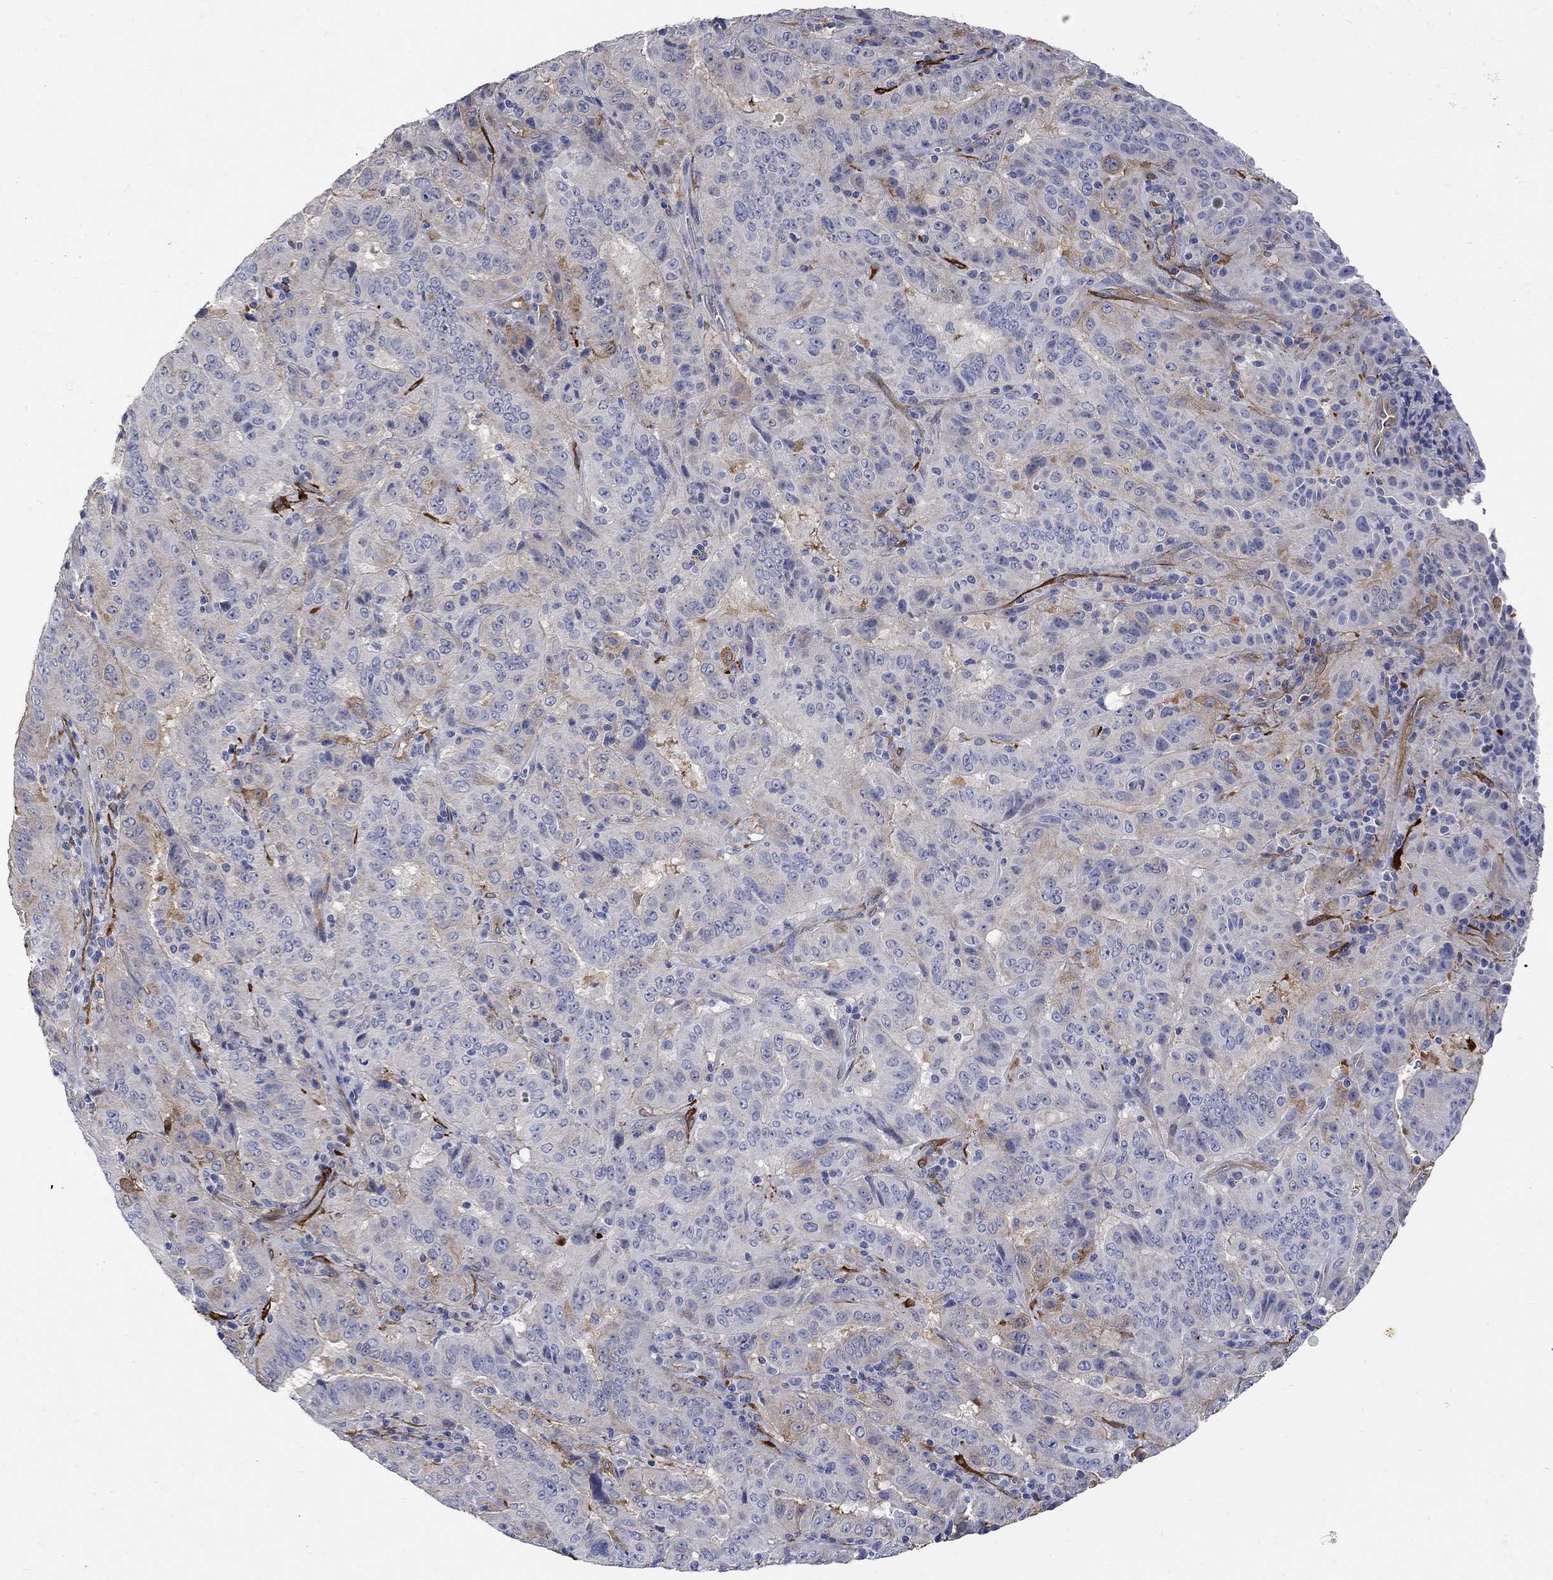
{"staining": {"intensity": "moderate", "quantity": "<25%", "location": "cytoplasmic/membranous"}, "tissue": "pancreatic cancer", "cell_type": "Tumor cells", "image_type": "cancer", "snomed": [{"axis": "morphology", "description": "Adenocarcinoma, NOS"}, {"axis": "topography", "description": "Pancreas"}], "caption": "IHC of human pancreatic cancer (adenocarcinoma) reveals low levels of moderate cytoplasmic/membranous positivity in about <25% of tumor cells.", "gene": "TGM2", "patient": {"sex": "male", "age": 63}}